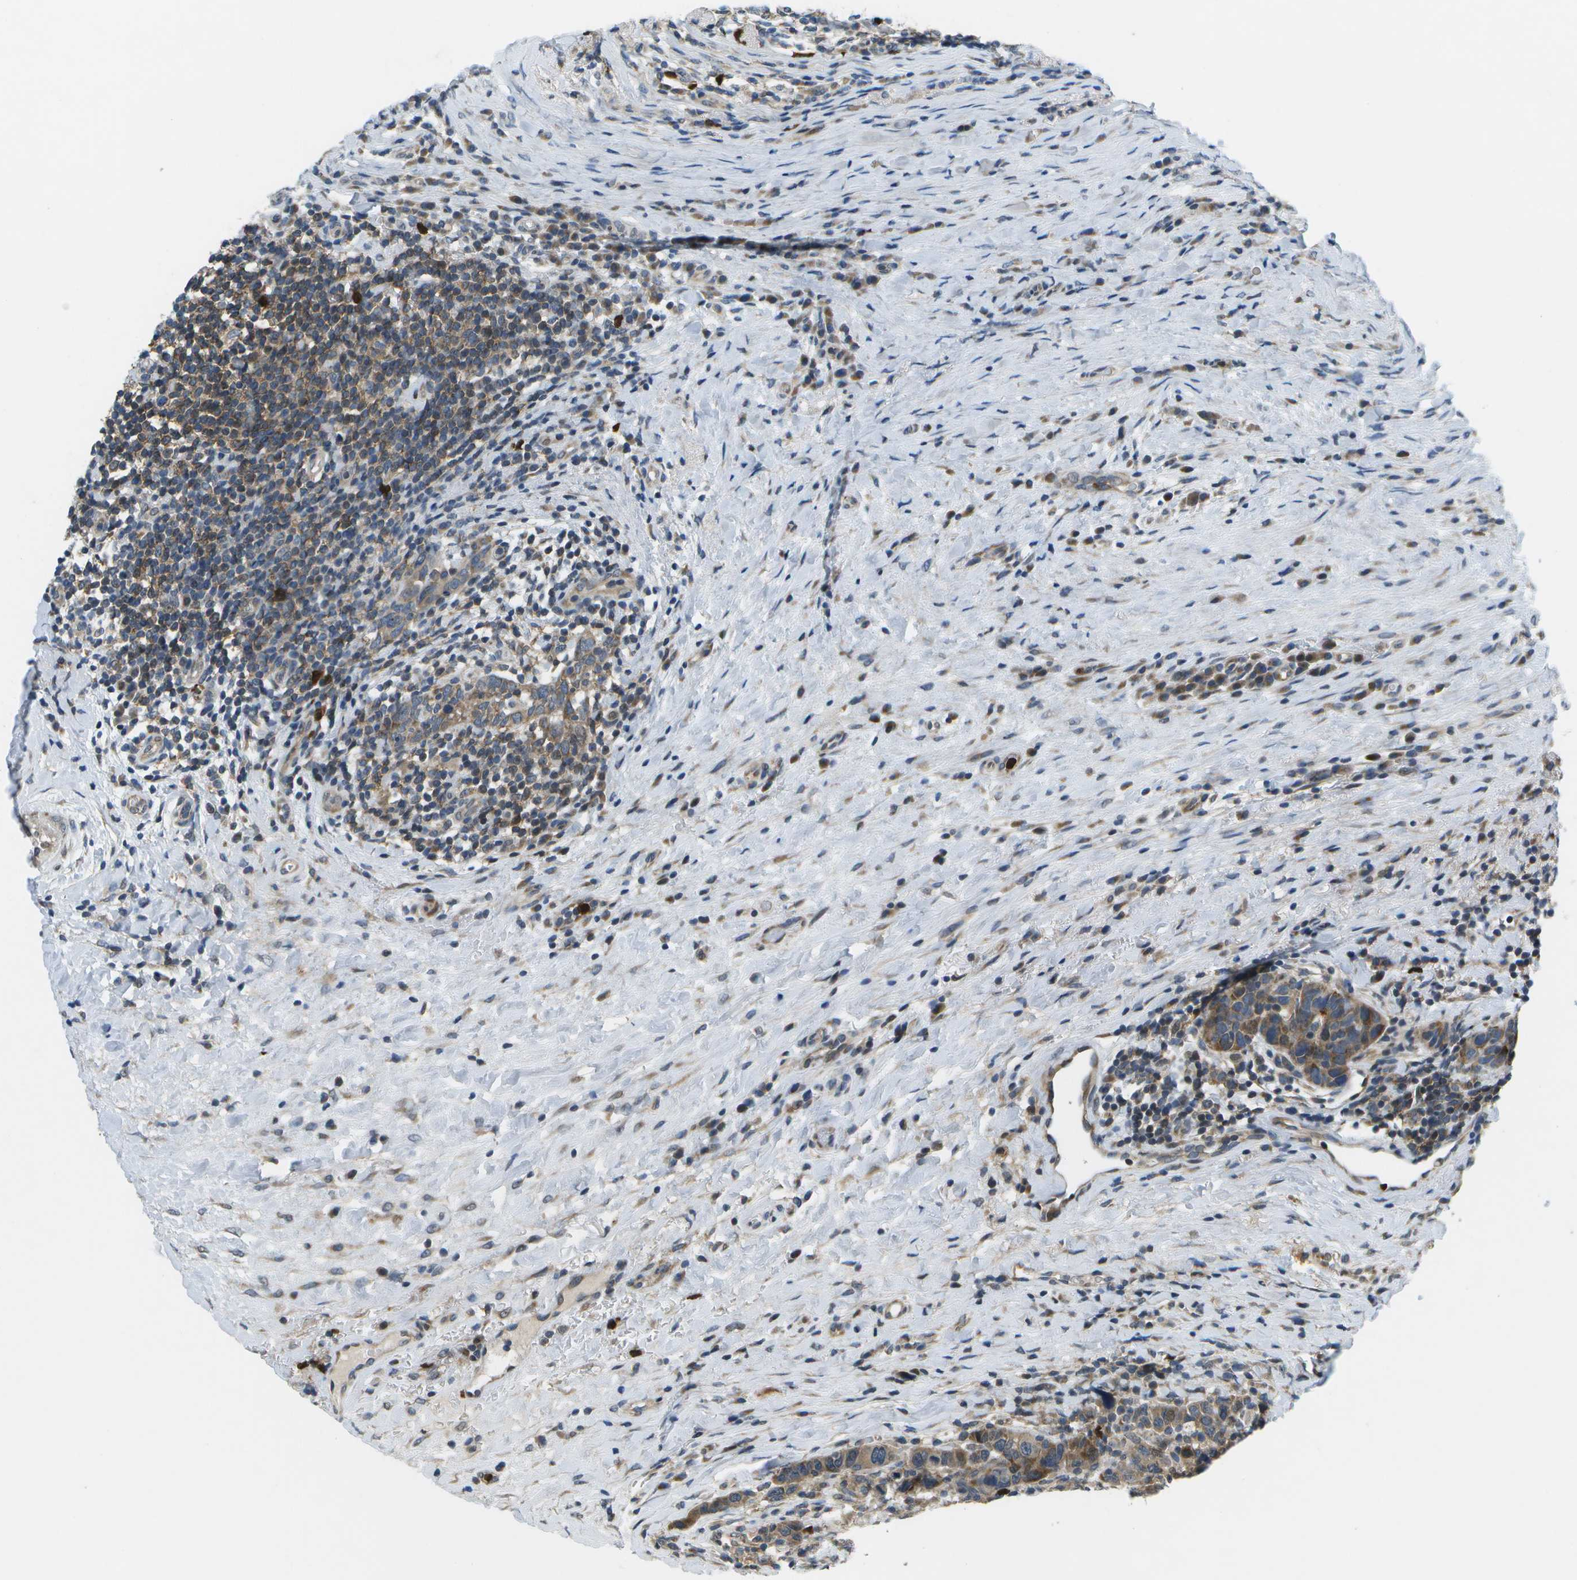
{"staining": {"intensity": "moderate", "quantity": "<25%", "location": "cytoplasmic/membranous"}, "tissue": "breast cancer", "cell_type": "Tumor cells", "image_type": "cancer", "snomed": [{"axis": "morphology", "description": "Duct carcinoma"}, {"axis": "topography", "description": "Breast"}], "caption": "Immunohistochemistry micrograph of neoplastic tissue: breast invasive ductal carcinoma stained using immunohistochemistry (IHC) demonstrates low levels of moderate protein expression localized specifically in the cytoplasmic/membranous of tumor cells, appearing as a cytoplasmic/membranous brown color.", "gene": "GALNT15", "patient": {"sex": "female", "age": 50}}